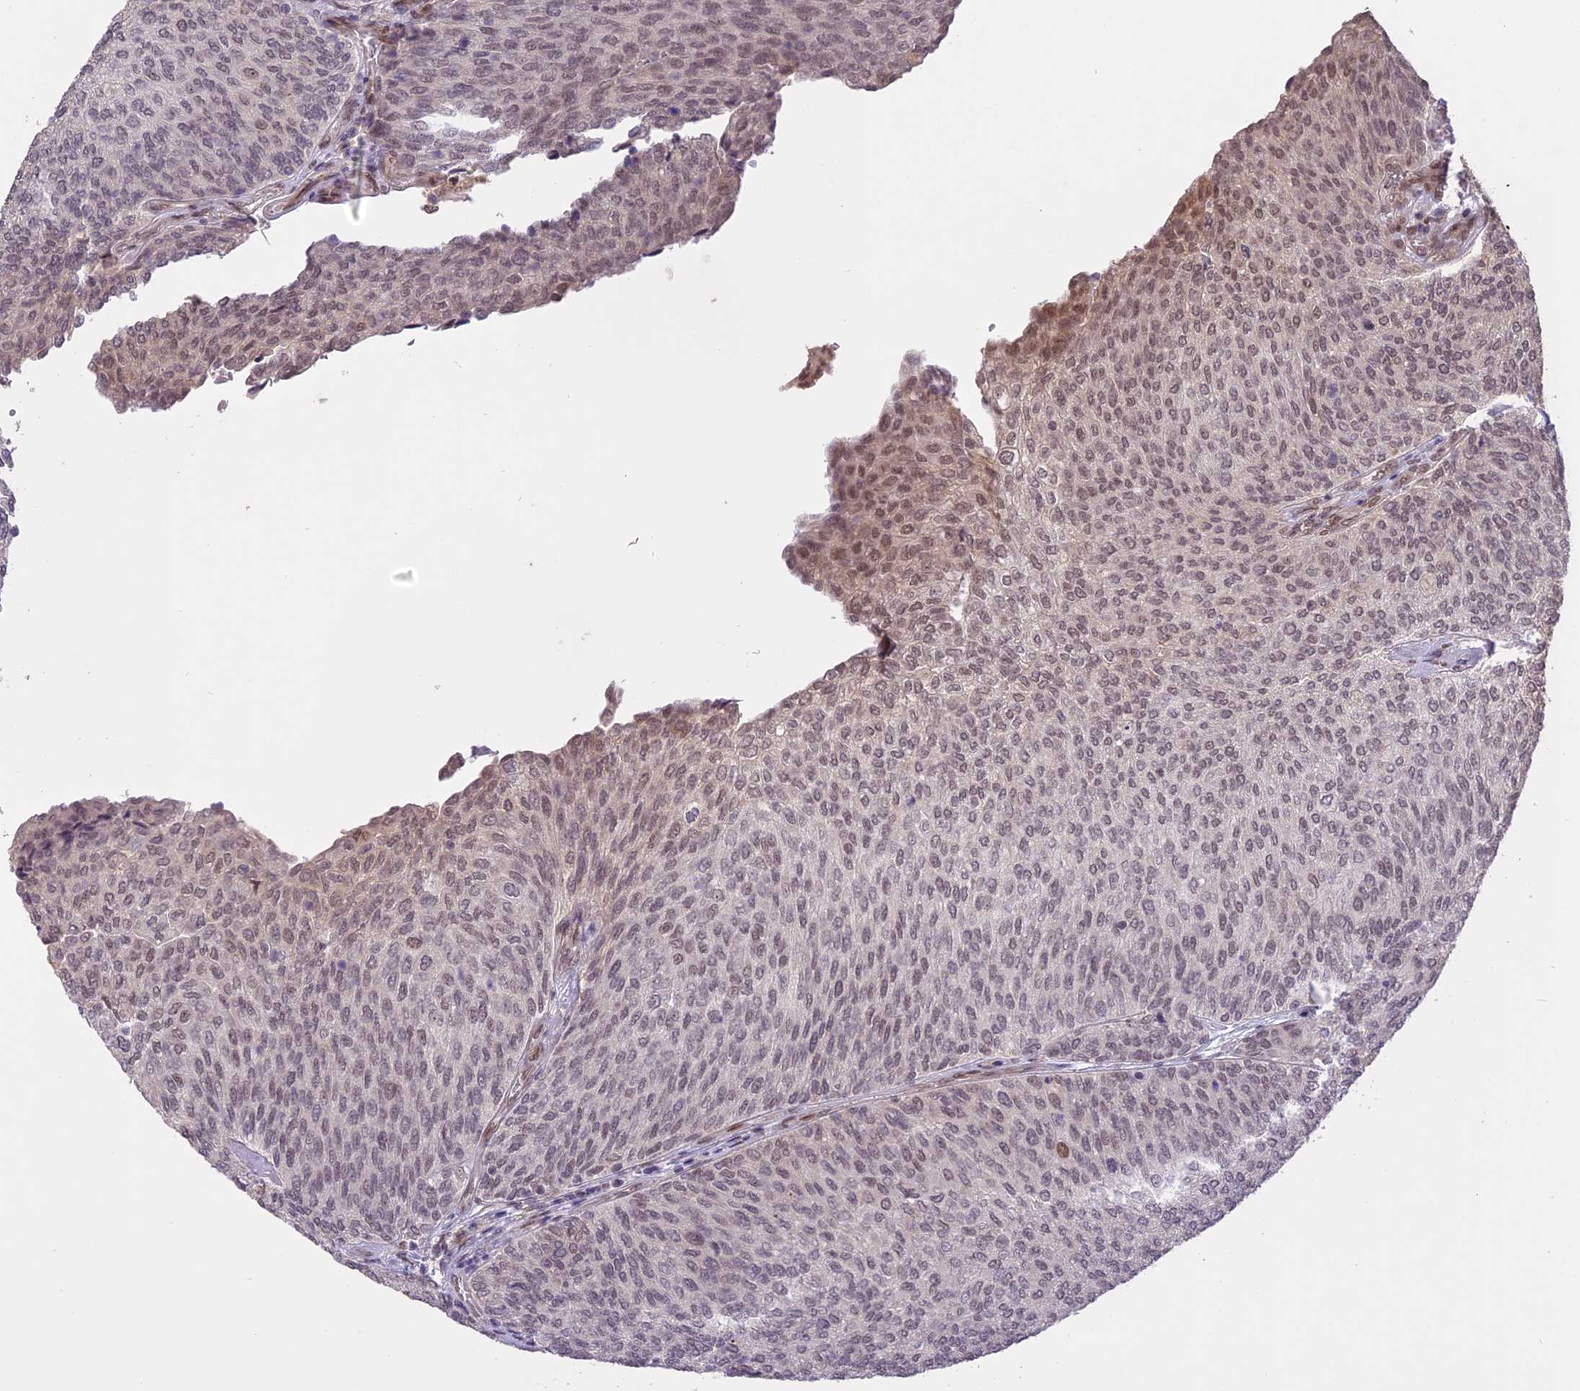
{"staining": {"intensity": "weak", "quantity": "<25%", "location": "nuclear"}, "tissue": "urothelial cancer", "cell_type": "Tumor cells", "image_type": "cancer", "snomed": [{"axis": "morphology", "description": "Urothelial carcinoma, Low grade"}, {"axis": "topography", "description": "Urinary bladder"}], "caption": "Immunohistochemistry (IHC) of urothelial cancer displays no expression in tumor cells. (Stains: DAB (3,3'-diaminobenzidine) immunohistochemistry (IHC) with hematoxylin counter stain, Microscopy: brightfield microscopy at high magnification).", "gene": "PRELID2", "patient": {"sex": "female", "age": 79}}